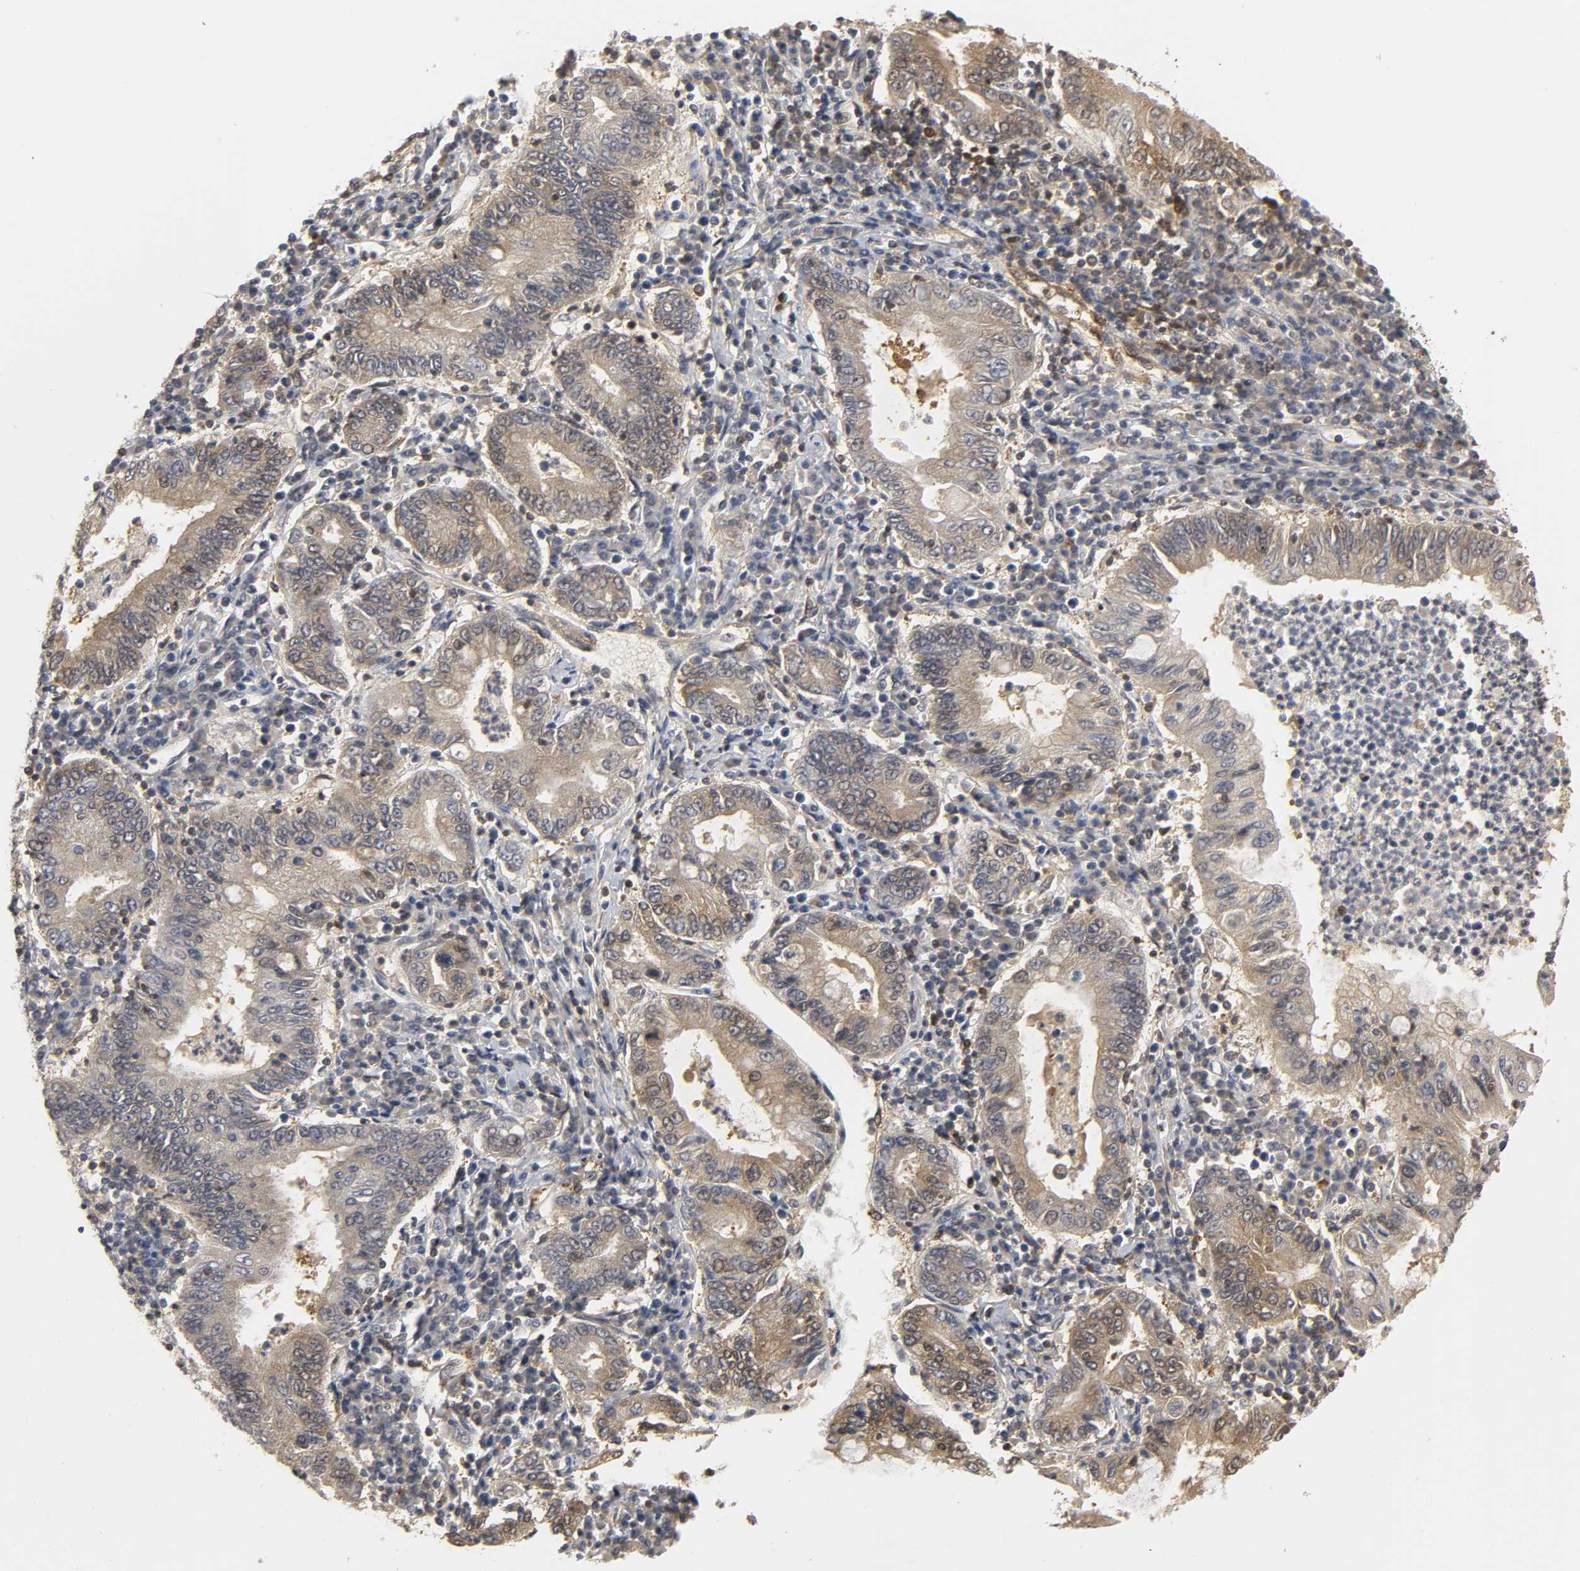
{"staining": {"intensity": "moderate", "quantity": ">75%", "location": "cytoplasmic/membranous"}, "tissue": "stomach cancer", "cell_type": "Tumor cells", "image_type": "cancer", "snomed": [{"axis": "morphology", "description": "Normal tissue, NOS"}, {"axis": "morphology", "description": "Adenocarcinoma, NOS"}, {"axis": "topography", "description": "Esophagus"}, {"axis": "topography", "description": "Stomach, upper"}, {"axis": "topography", "description": "Peripheral nerve tissue"}], "caption": "An image showing moderate cytoplasmic/membranous positivity in approximately >75% of tumor cells in adenocarcinoma (stomach), as visualized by brown immunohistochemical staining.", "gene": "PARK7", "patient": {"sex": "male", "age": 62}}